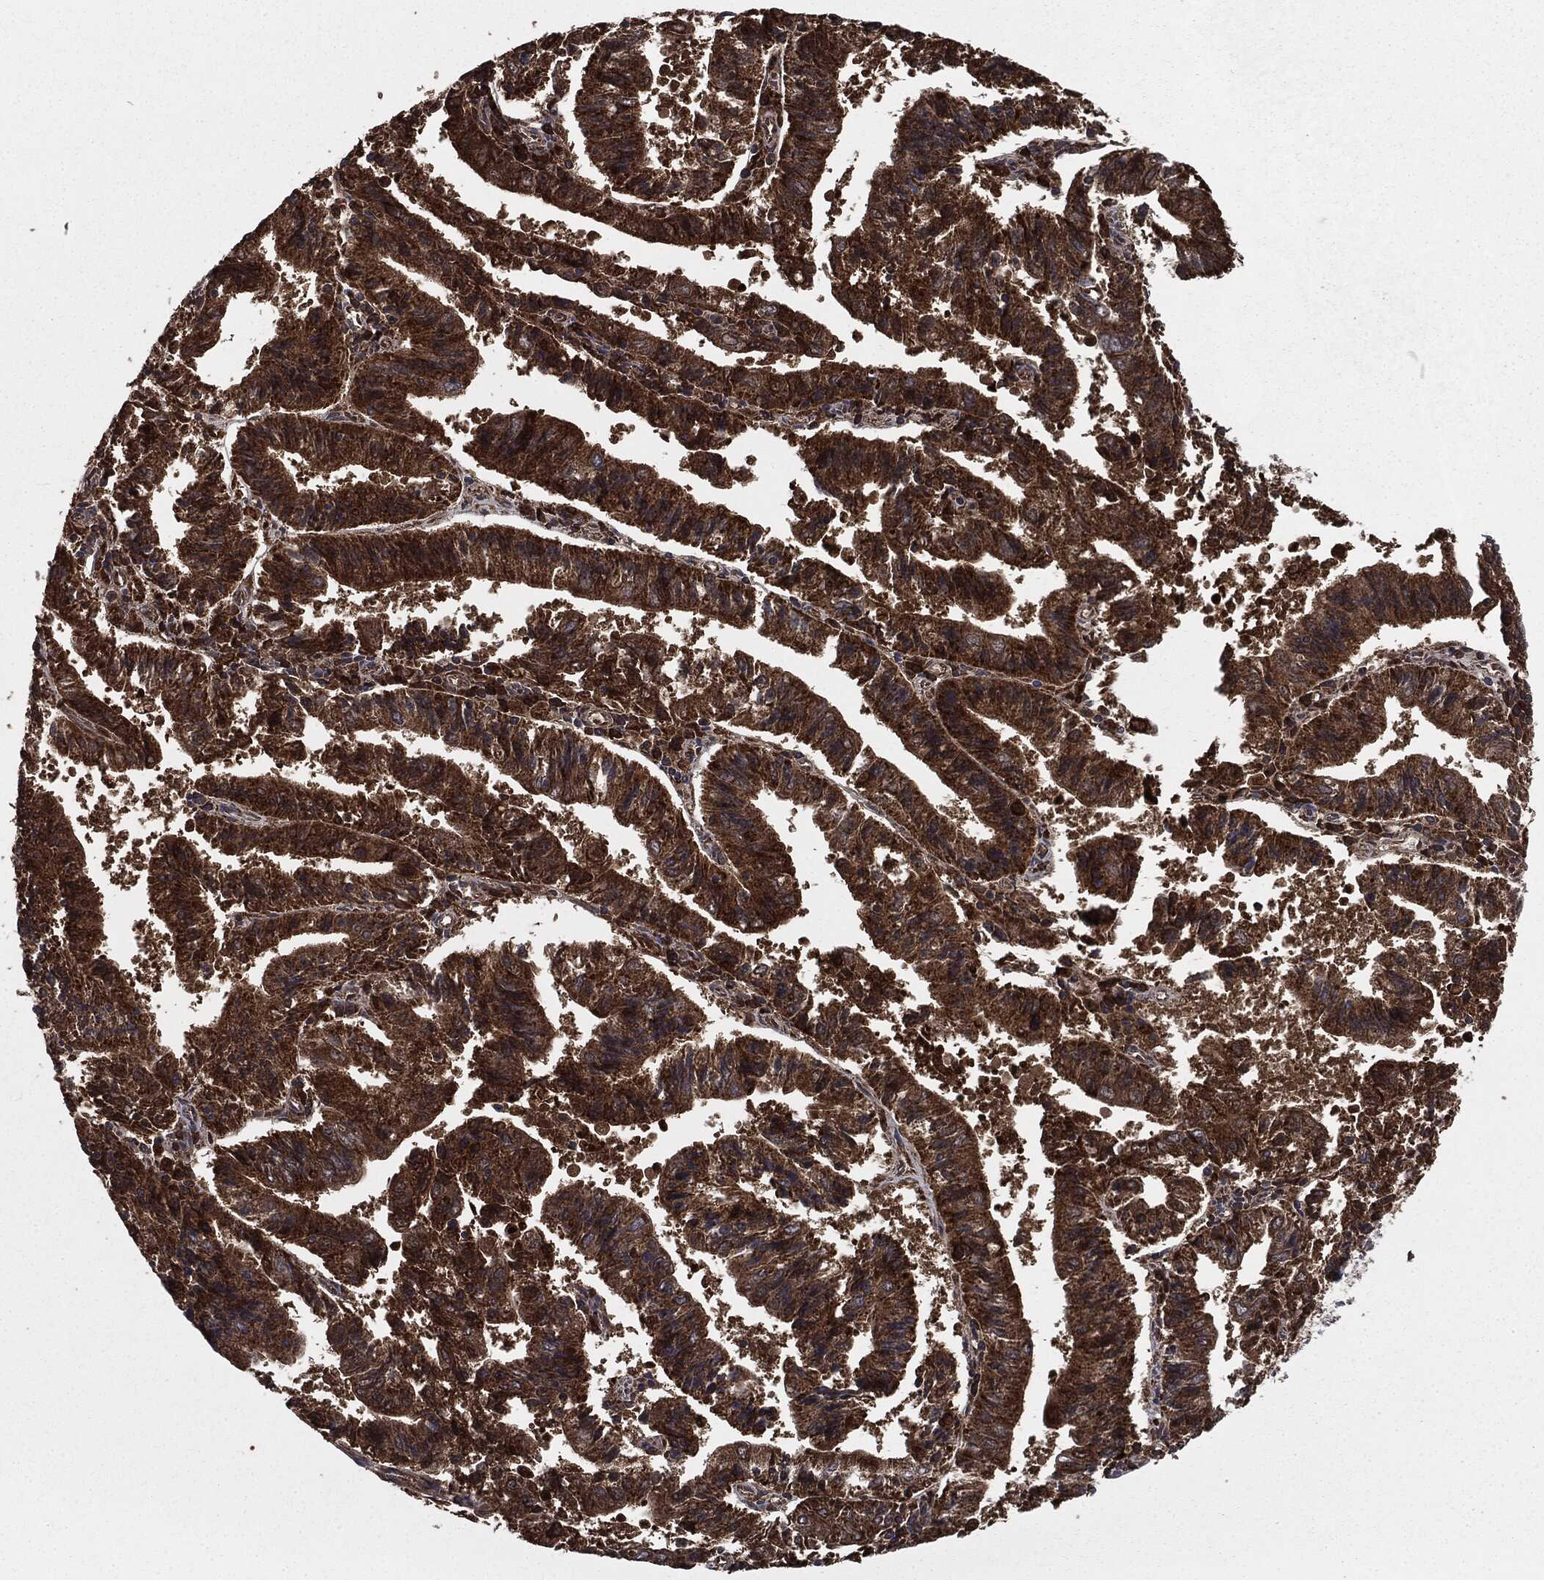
{"staining": {"intensity": "strong", "quantity": ">75%", "location": "cytoplasmic/membranous"}, "tissue": "endometrial cancer", "cell_type": "Tumor cells", "image_type": "cancer", "snomed": [{"axis": "morphology", "description": "Adenocarcinoma, NOS"}, {"axis": "topography", "description": "Endometrium"}], "caption": "A brown stain highlights strong cytoplasmic/membranous expression of a protein in adenocarcinoma (endometrial) tumor cells. The protein is shown in brown color, while the nuclei are stained blue.", "gene": "MAPK6", "patient": {"sex": "female", "age": 82}}